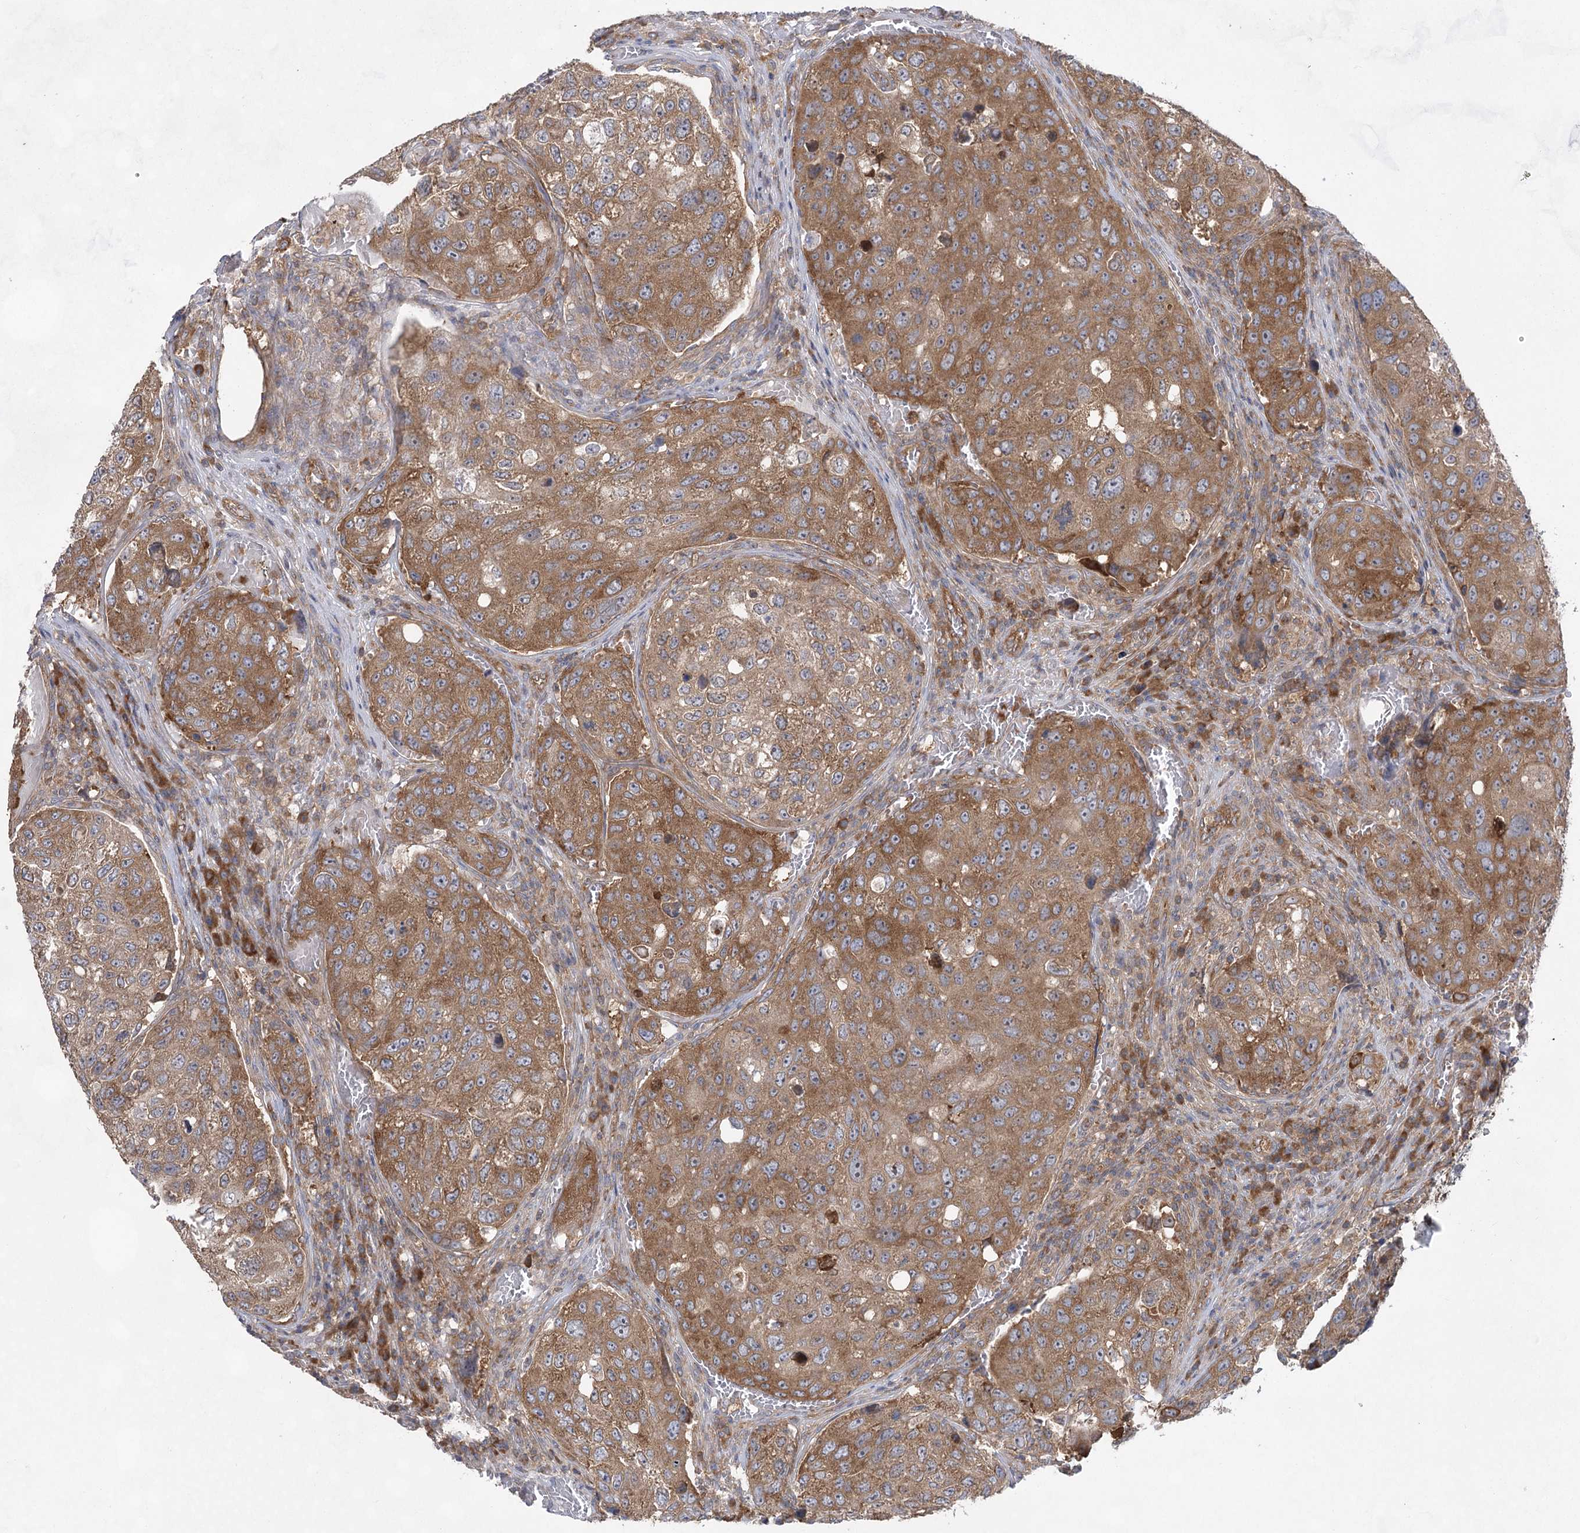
{"staining": {"intensity": "moderate", "quantity": "25%-75%", "location": "cytoplasmic/membranous"}, "tissue": "urothelial cancer", "cell_type": "Tumor cells", "image_type": "cancer", "snomed": [{"axis": "morphology", "description": "Urothelial carcinoma, High grade"}, {"axis": "topography", "description": "Lymph node"}, {"axis": "topography", "description": "Urinary bladder"}], "caption": "IHC photomicrograph of neoplastic tissue: urothelial carcinoma (high-grade) stained using IHC reveals medium levels of moderate protein expression localized specifically in the cytoplasmic/membranous of tumor cells, appearing as a cytoplasmic/membranous brown color.", "gene": "EIF3A", "patient": {"sex": "male", "age": 51}}